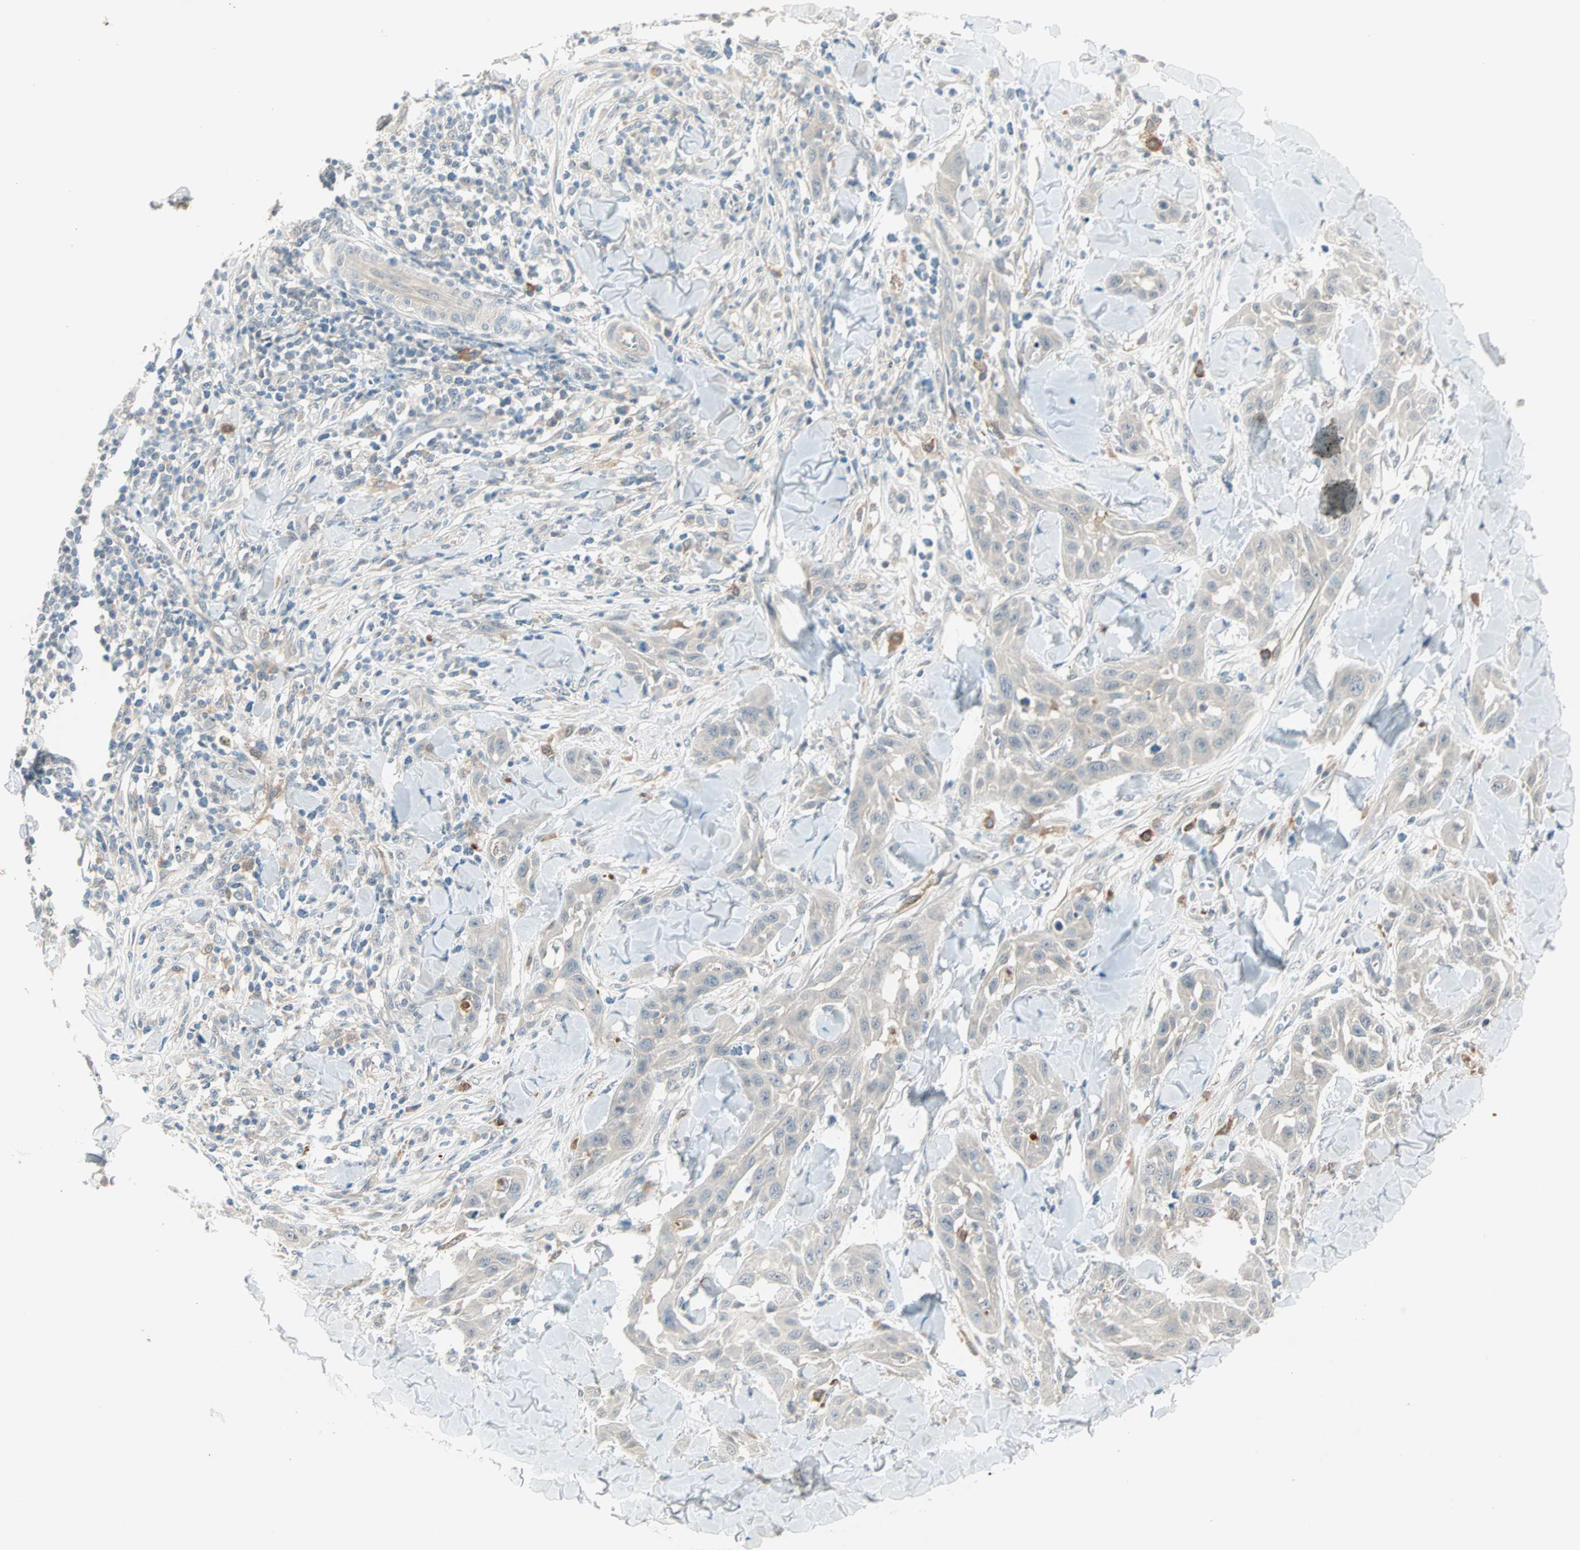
{"staining": {"intensity": "weak", "quantity": "25%-75%", "location": "cytoplasmic/membranous"}, "tissue": "skin cancer", "cell_type": "Tumor cells", "image_type": "cancer", "snomed": [{"axis": "morphology", "description": "Squamous cell carcinoma, NOS"}, {"axis": "topography", "description": "Skin"}], "caption": "Approximately 25%-75% of tumor cells in human squamous cell carcinoma (skin) display weak cytoplasmic/membranous protein staining as visualized by brown immunohistochemical staining.", "gene": "RTL6", "patient": {"sex": "male", "age": 24}}